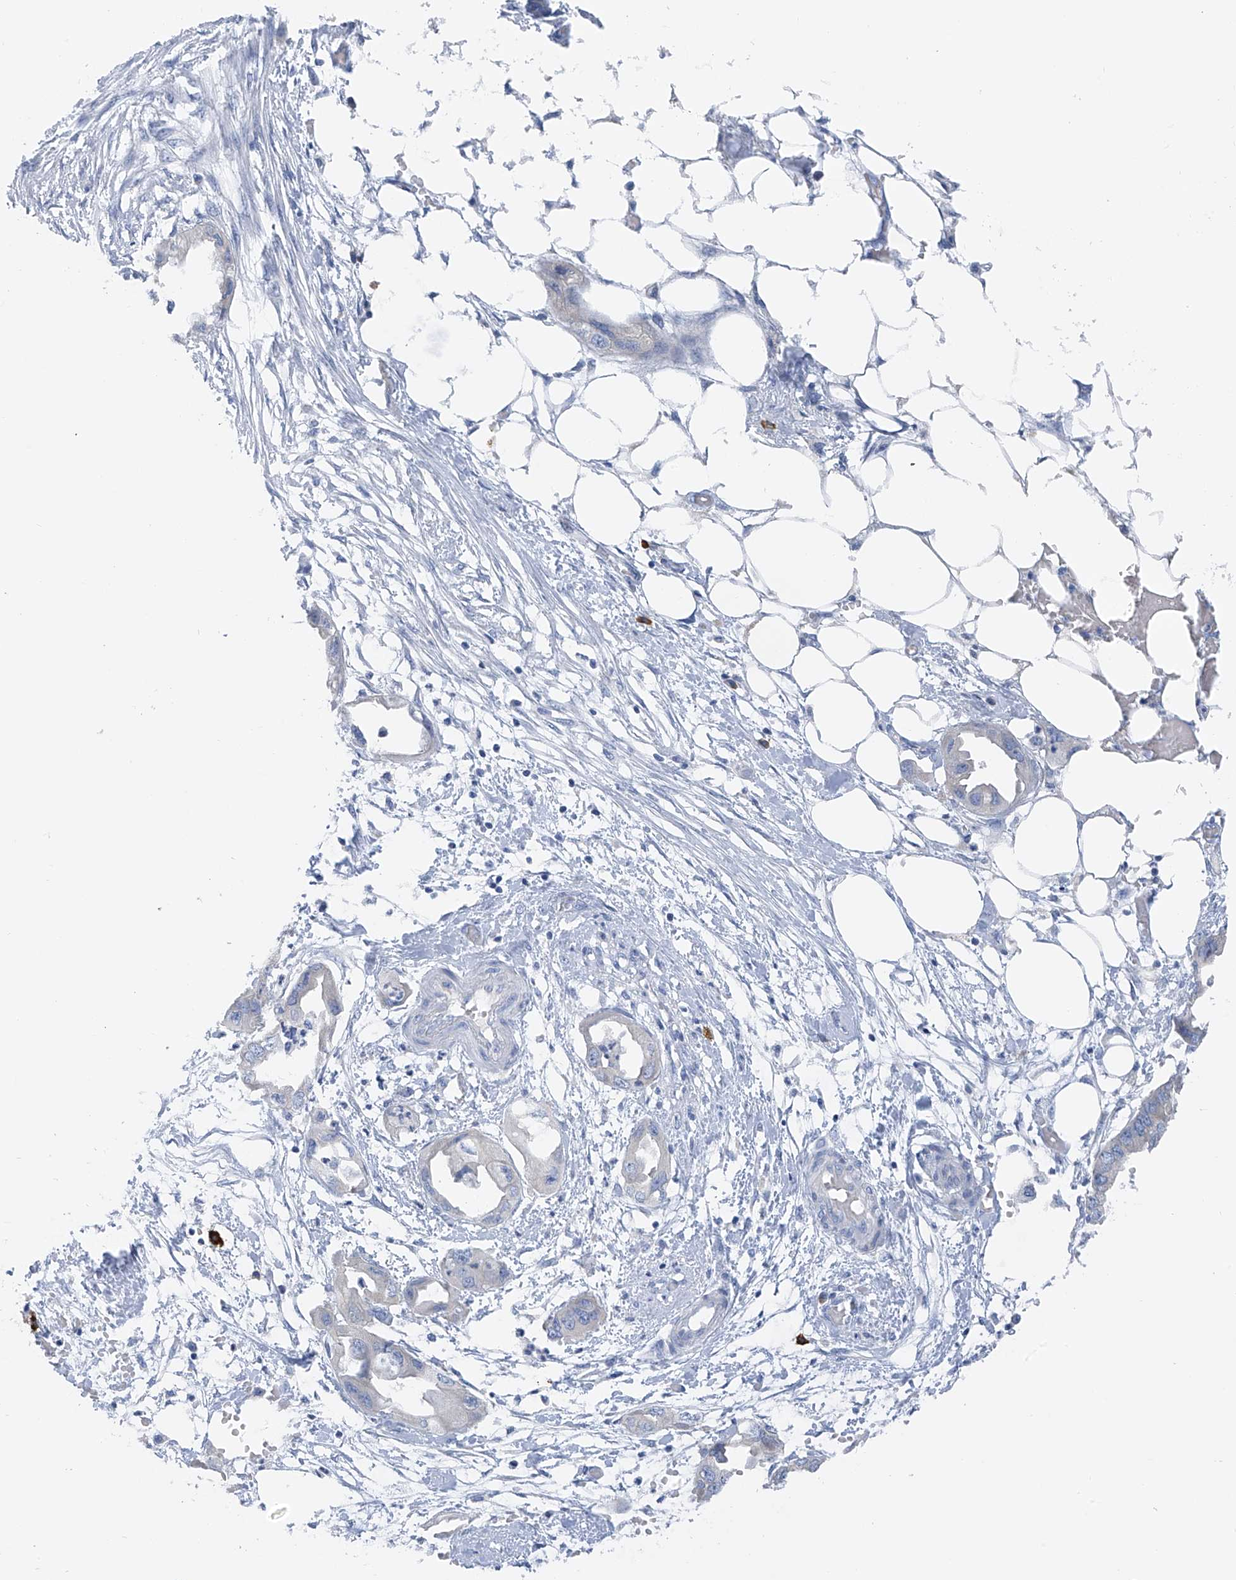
{"staining": {"intensity": "negative", "quantity": "none", "location": "none"}, "tissue": "endometrial cancer", "cell_type": "Tumor cells", "image_type": "cancer", "snomed": [{"axis": "morphology", "description": "Adenocarcinoma, NOS"}, {"axis": "morphology", "description": "Adenocarcinoma, metastatic, NOS"}, {"axis": "topography", "description": "Adipose tissue"}, {"axis": "topography", "description": "Endometrium"}], "caption": "Immunohistochemistry (IHC) micrograph of human endometrial cancer stained for a protein (brown), which displays no positivity in tumor cells.", "gene": "POMGNT2", "patient": {"sex": "female", "age": 67}}